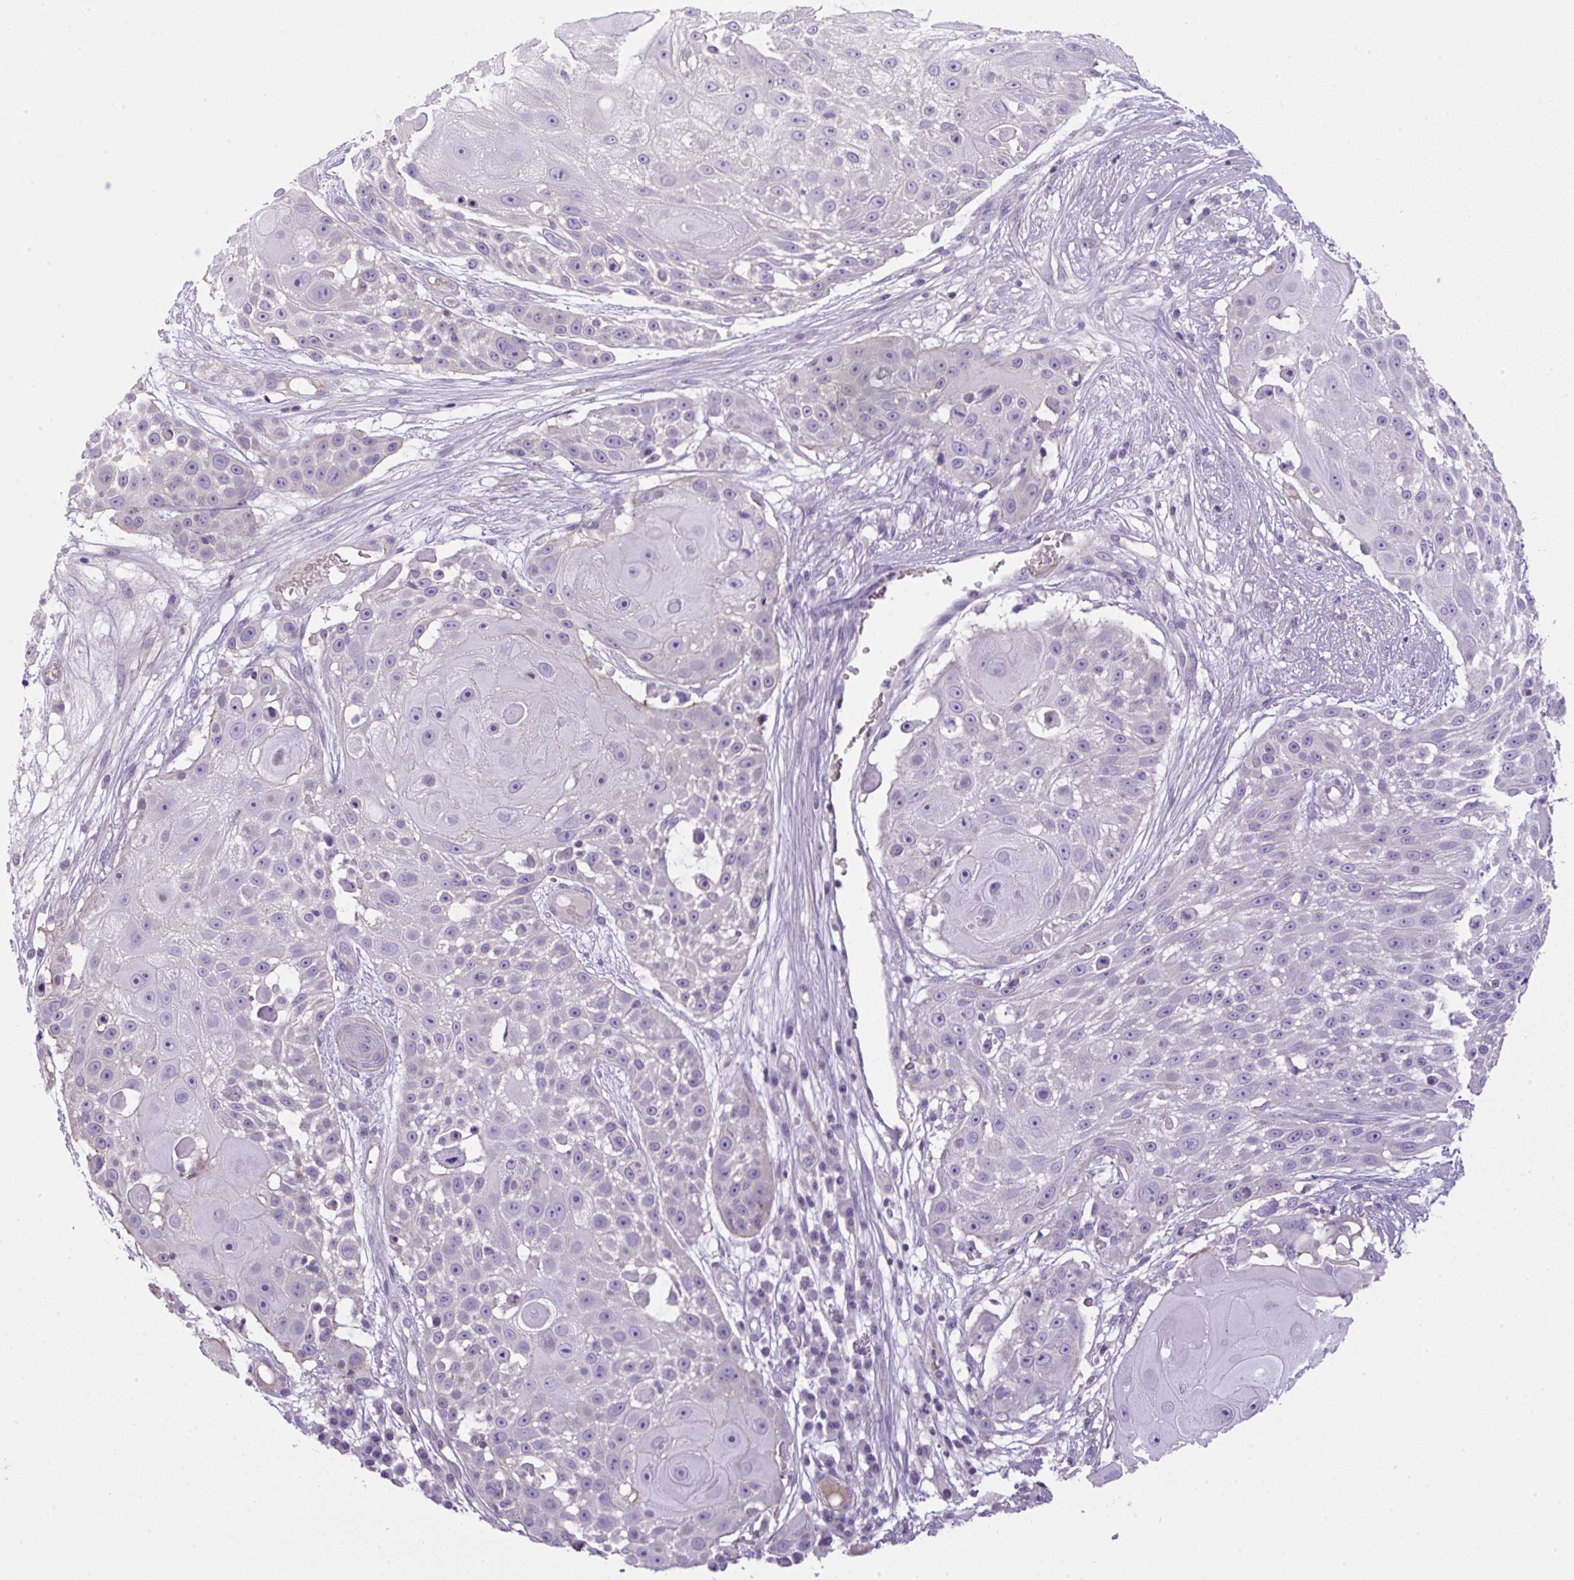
{"staining": {"intensity": "negative", "quantity": "none", "location": "none"}, "tissue": "skin cancer", "cell_type": "Tumor cells", "image_type": "cancer", "snomed": [{"axis": "morphology", "description": "Squamous cell carcinoma, NOS"}, {"axis": "topography", "description": "Skin"}], "caption": "The micrograph shows no significant staining in tumor cells of skin squamous cell carcinoma. Nuclei are stained in blue.", "gene": "NPTN", "patient": {"sex": "female", "age": 86}}